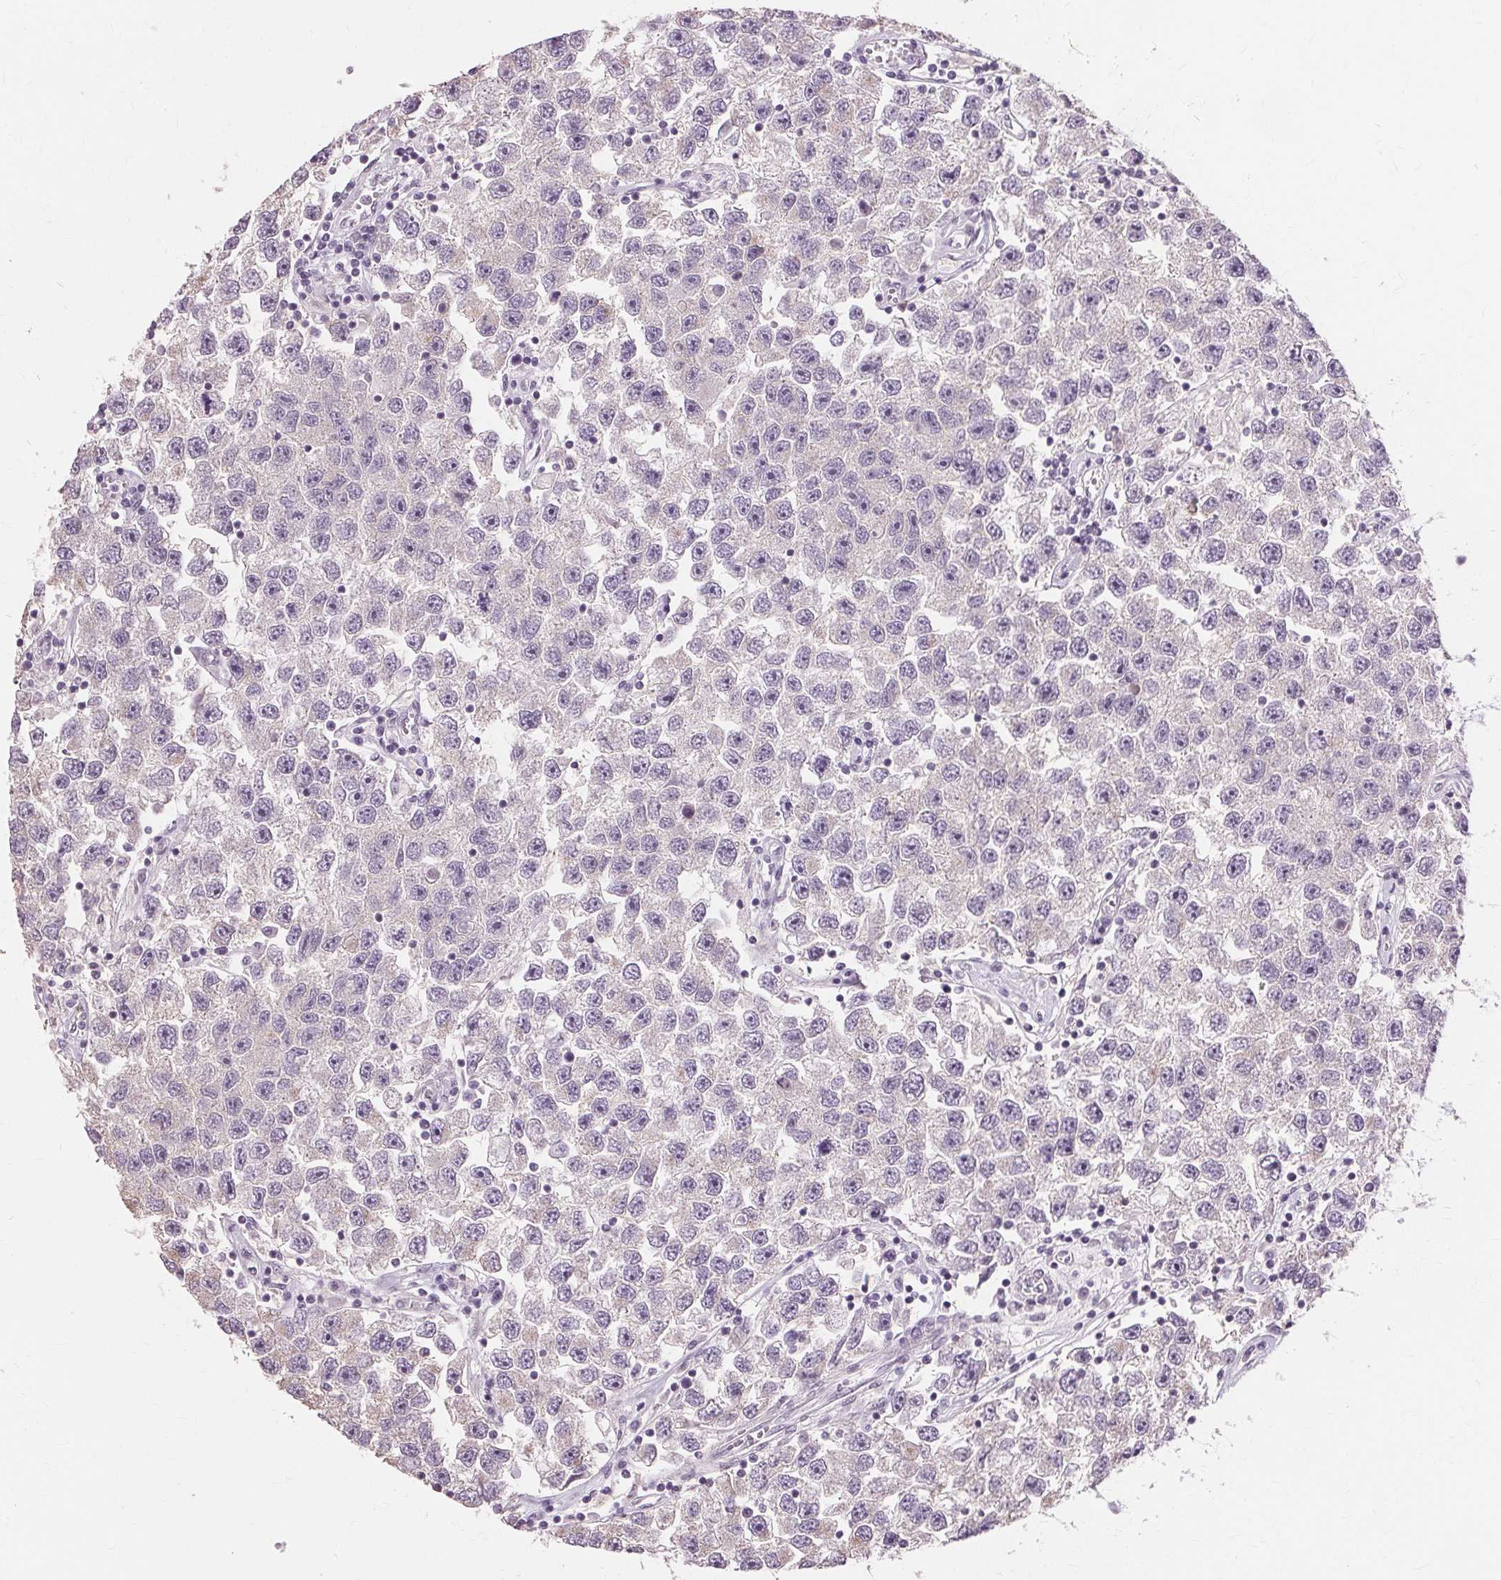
{"staining": {"intensity": "negative", "quantity": "none", "location": "none"}, "tissue": "testis cancer", "cell_type": "Tumor cells", "image_type": "cancer", "snomed": [{"axis": "morphology", "description": "Seminoma, NOS"}, {"axis": "topography", "description": "Testis"}], "caption": "Immunohistochemistry photomicrograph of neoplastic tissue: human testis cancer stained with DAB demonstrates no significant protein expression in tumor cells.", "gene": "SIGLEC6", "patient": {"sex": "male", "age": 26}}